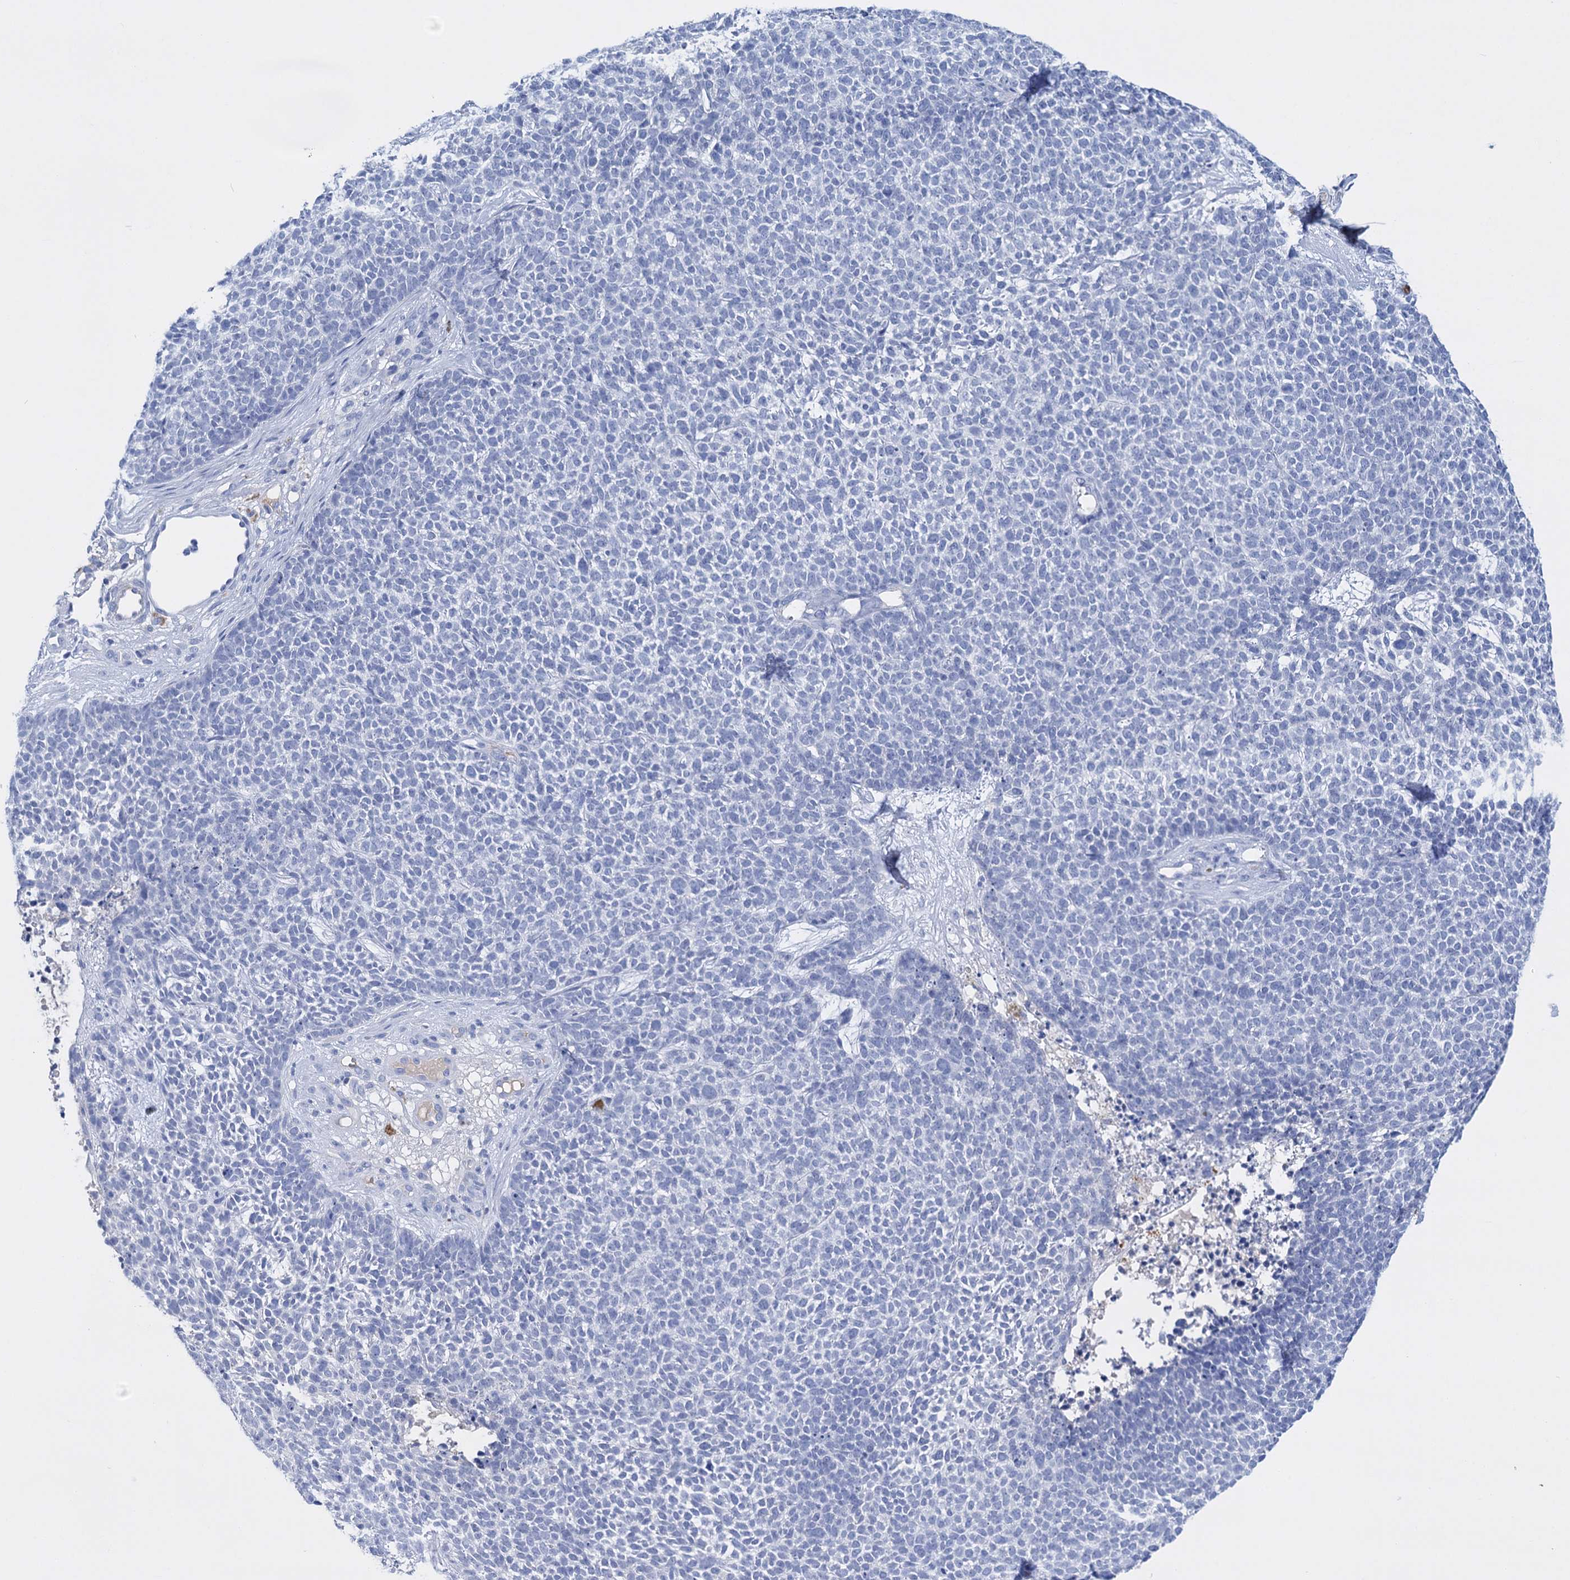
{"staining": {"intensity": "negative", "quantity": "none", "location": "none"}, "tissue": "skin cancer", "cell_type": "Tumor cells", "image_type": "cancer", "snomed": [{"axis": "morphology", "description": "Basal cell carcinoma"}, {"axis": "topography", "description": "Skin"}], "caption": "A high-resolution histopathology image shows immunohistochemistry (IHC) staining of basal cell carcinoma (skin), which shows no significant staining in tumor cells. (IHC, brightfield microscopy, high magnification).", "gene": "FBXW12", "patient": {"sex": "female", "age": 84}}